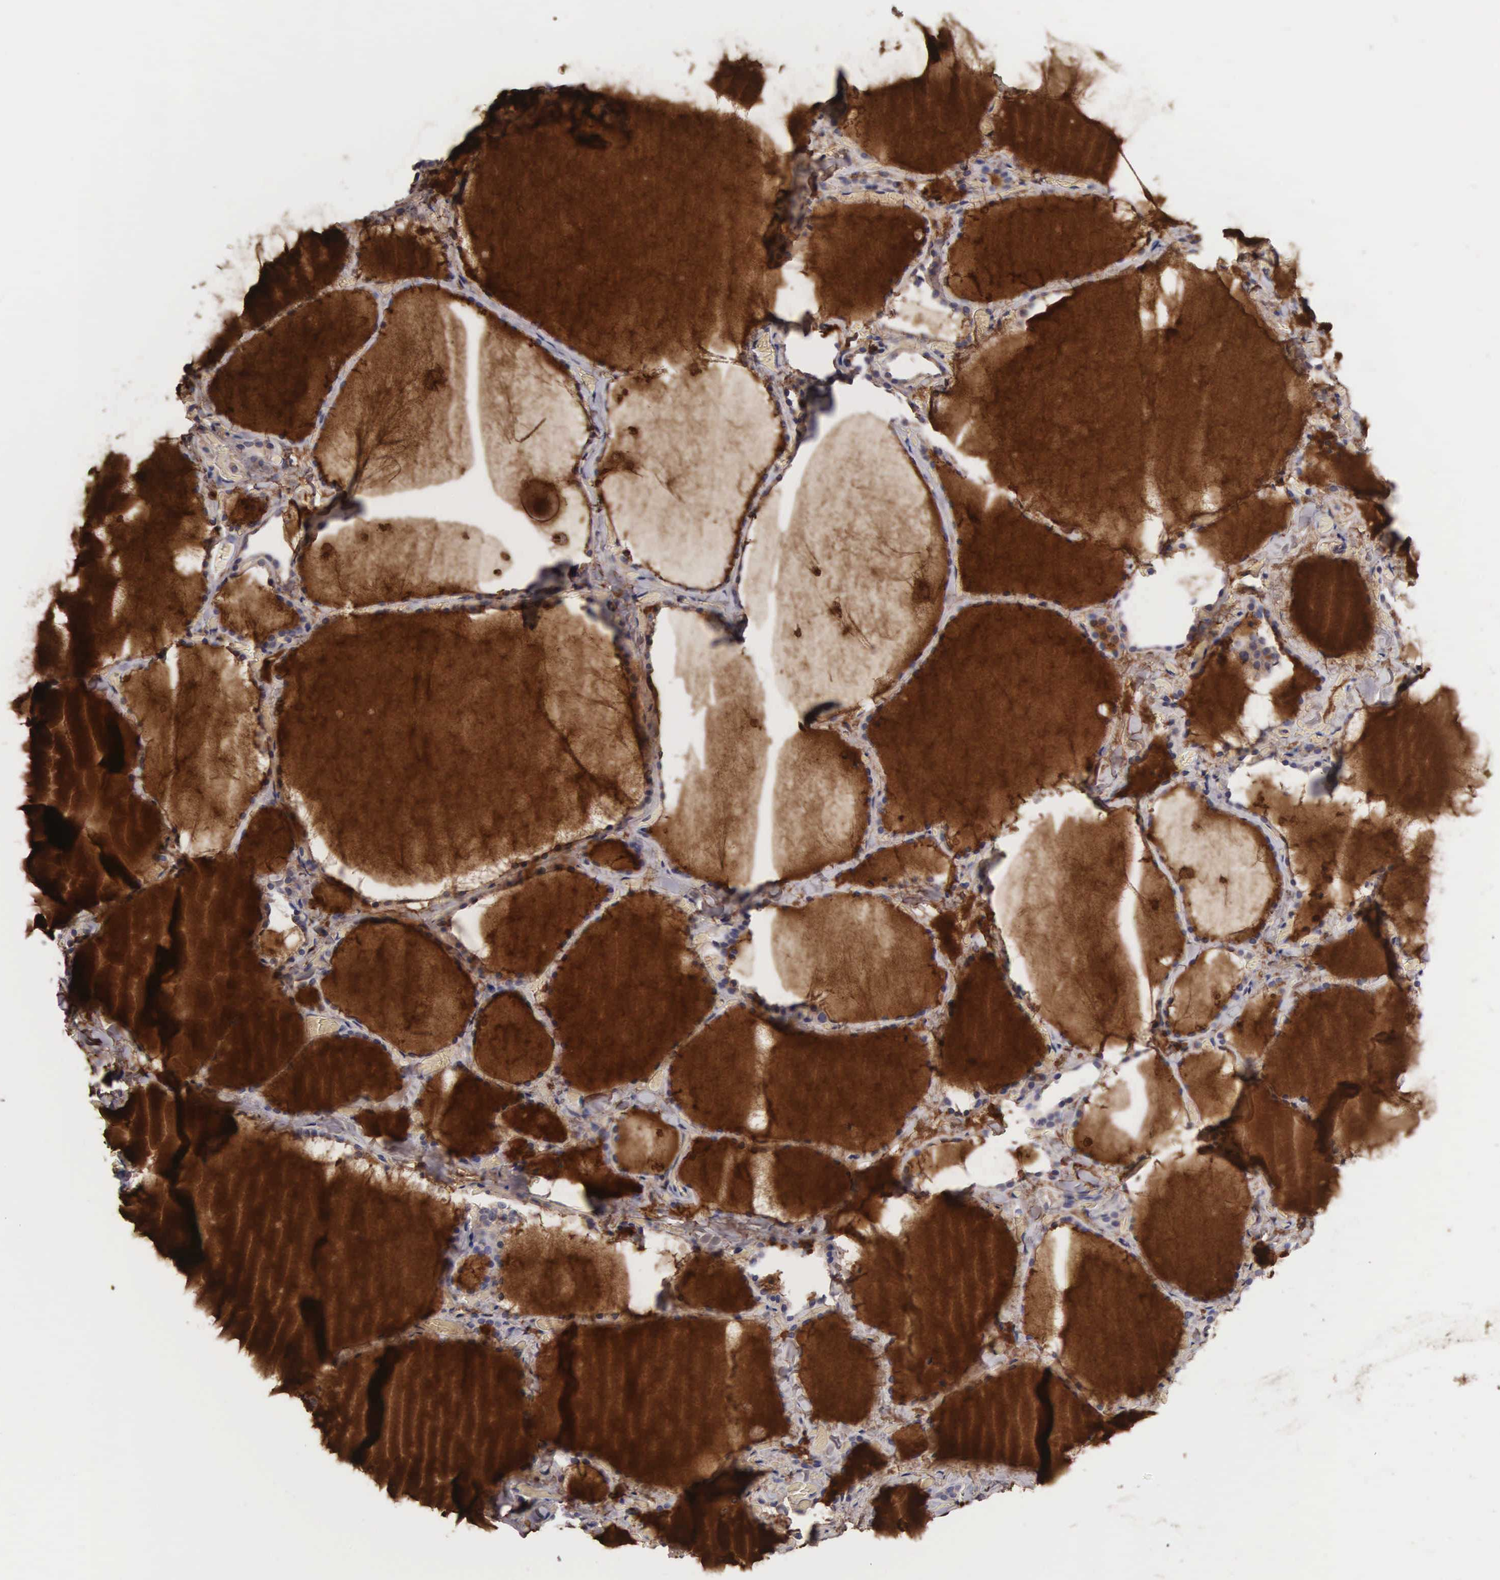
{"staining": {"intensity": "moderate", "quantity": "<25%", "location": "cytoplasmic/membranous"}, "tissue": "thyroid gland", "cell_type": "Glandular cells", "image_type": "normal", "snomed": [{"axis": "morphology", "description": "Normal tissue, NOS"}, {"axis": "topography", "description": "Thyroid gland"}], "caption": "The histopathology image reveals staining of unremarkable thyroid gland, revealing moderate cytoplasmic/membranous protein positivity (brown color) within glandular cells.", "gene": "SLITRK4", "patient": {"sex": "male", "age": 34}}